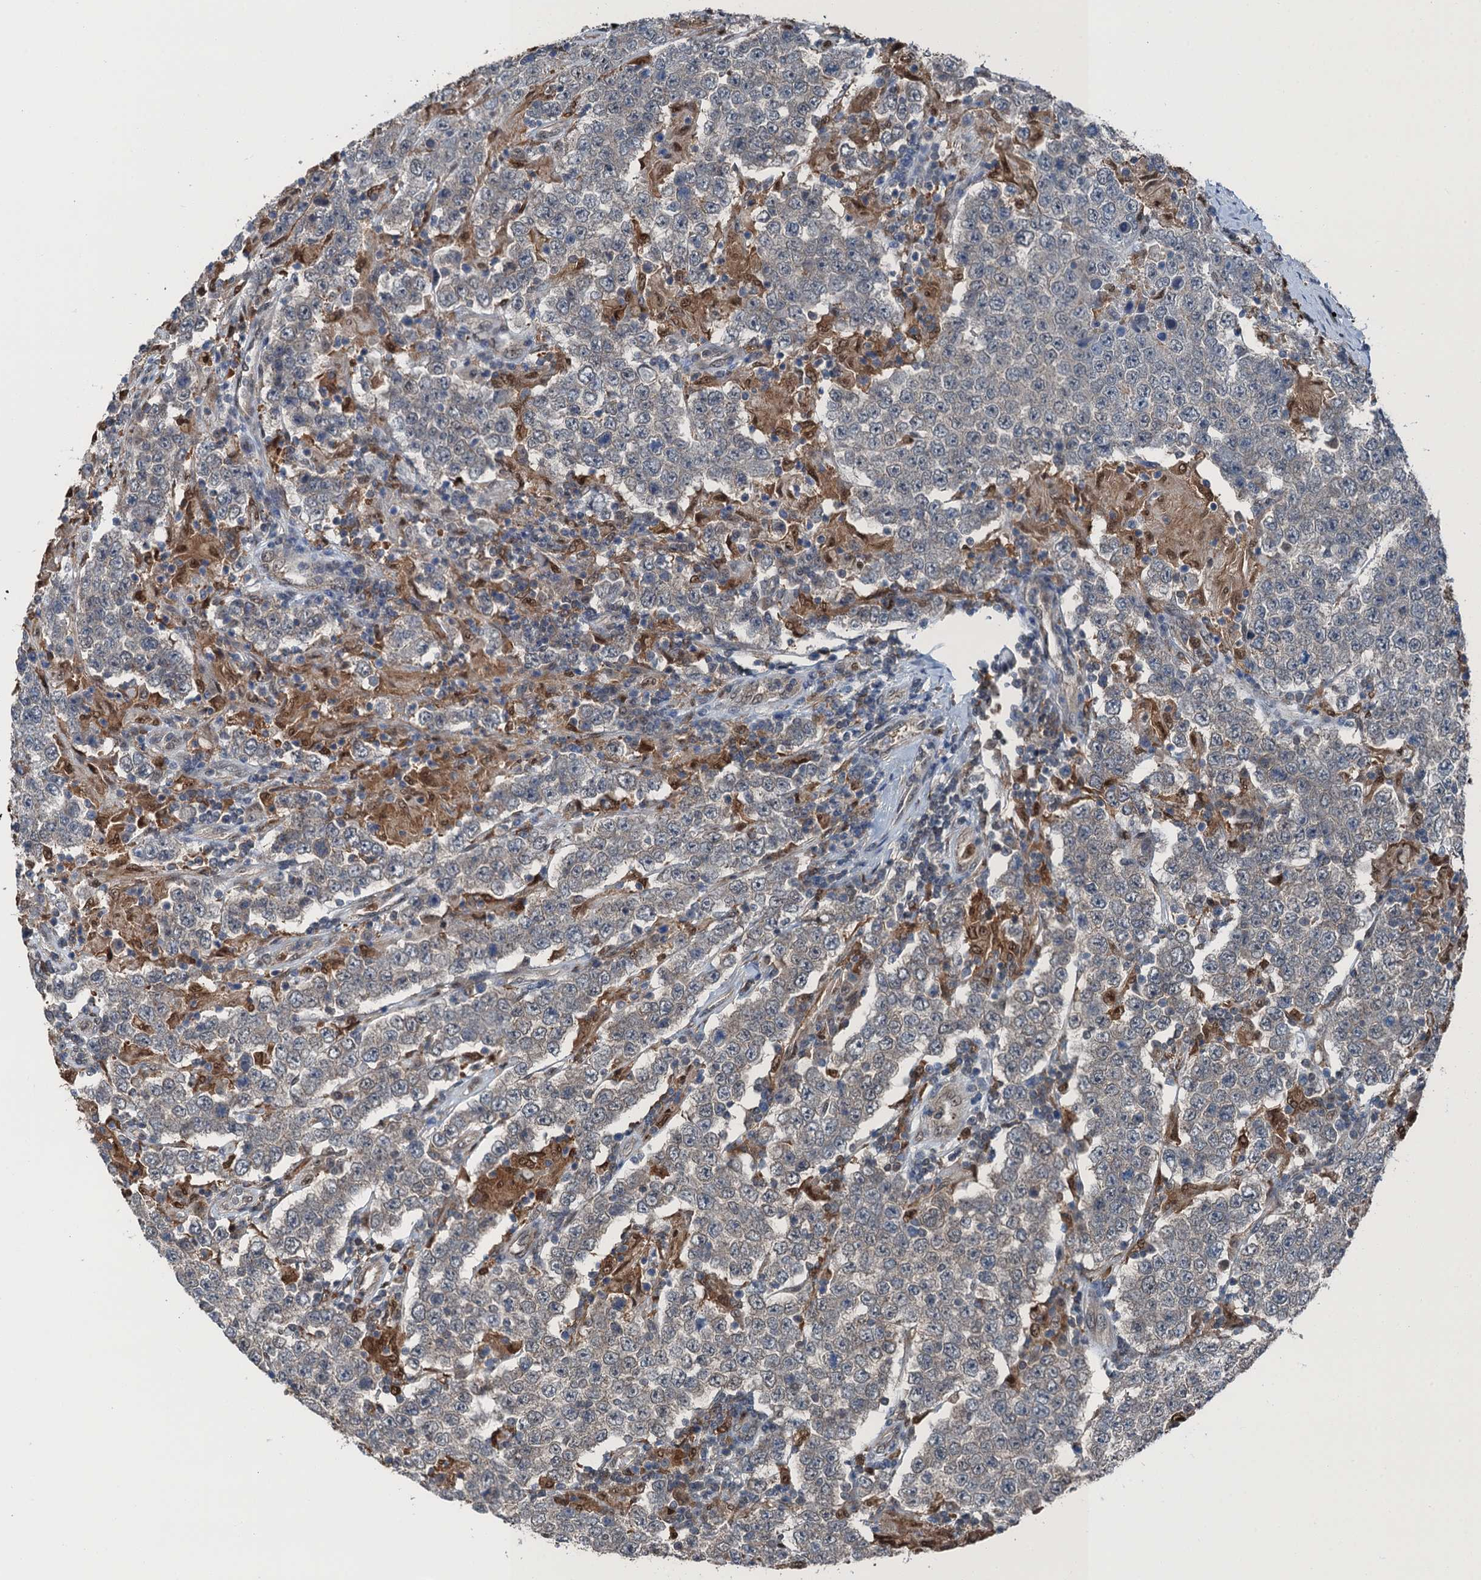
{"staining": {"intensity": "weak", "quantity": "25%-75%", "location": "cytoplasmic/membranous,nuclear"}, "tissue": "testis cancer", "cell_type": "Tumor cells", "image_type": "cancer", "snomed": [{"axis": "morphology", "description": "Normal tissue, NOS"}, {"axis": "morphology", "description": "Urothelial carcinoma, High grade"}, {"axis": "morphology", "description": "Seminoma, NOS"}, {"axis": "morphology", "description": "Carcinoma, Embryonal, NOS"}, {"axis": "topography", "description": "Urinary bladder"}, {"axis": "topography", "description": "Testis"}], "caption": "Protein analysis of testis cancer (embryonal carcinoma) tissue demonstrates weak cytoplasmic/membranous and nuclear expression in approximately 25%-75% of tumor cells.", "gene": "RNH1", "patient": {"sex": "male", "age": 41}}